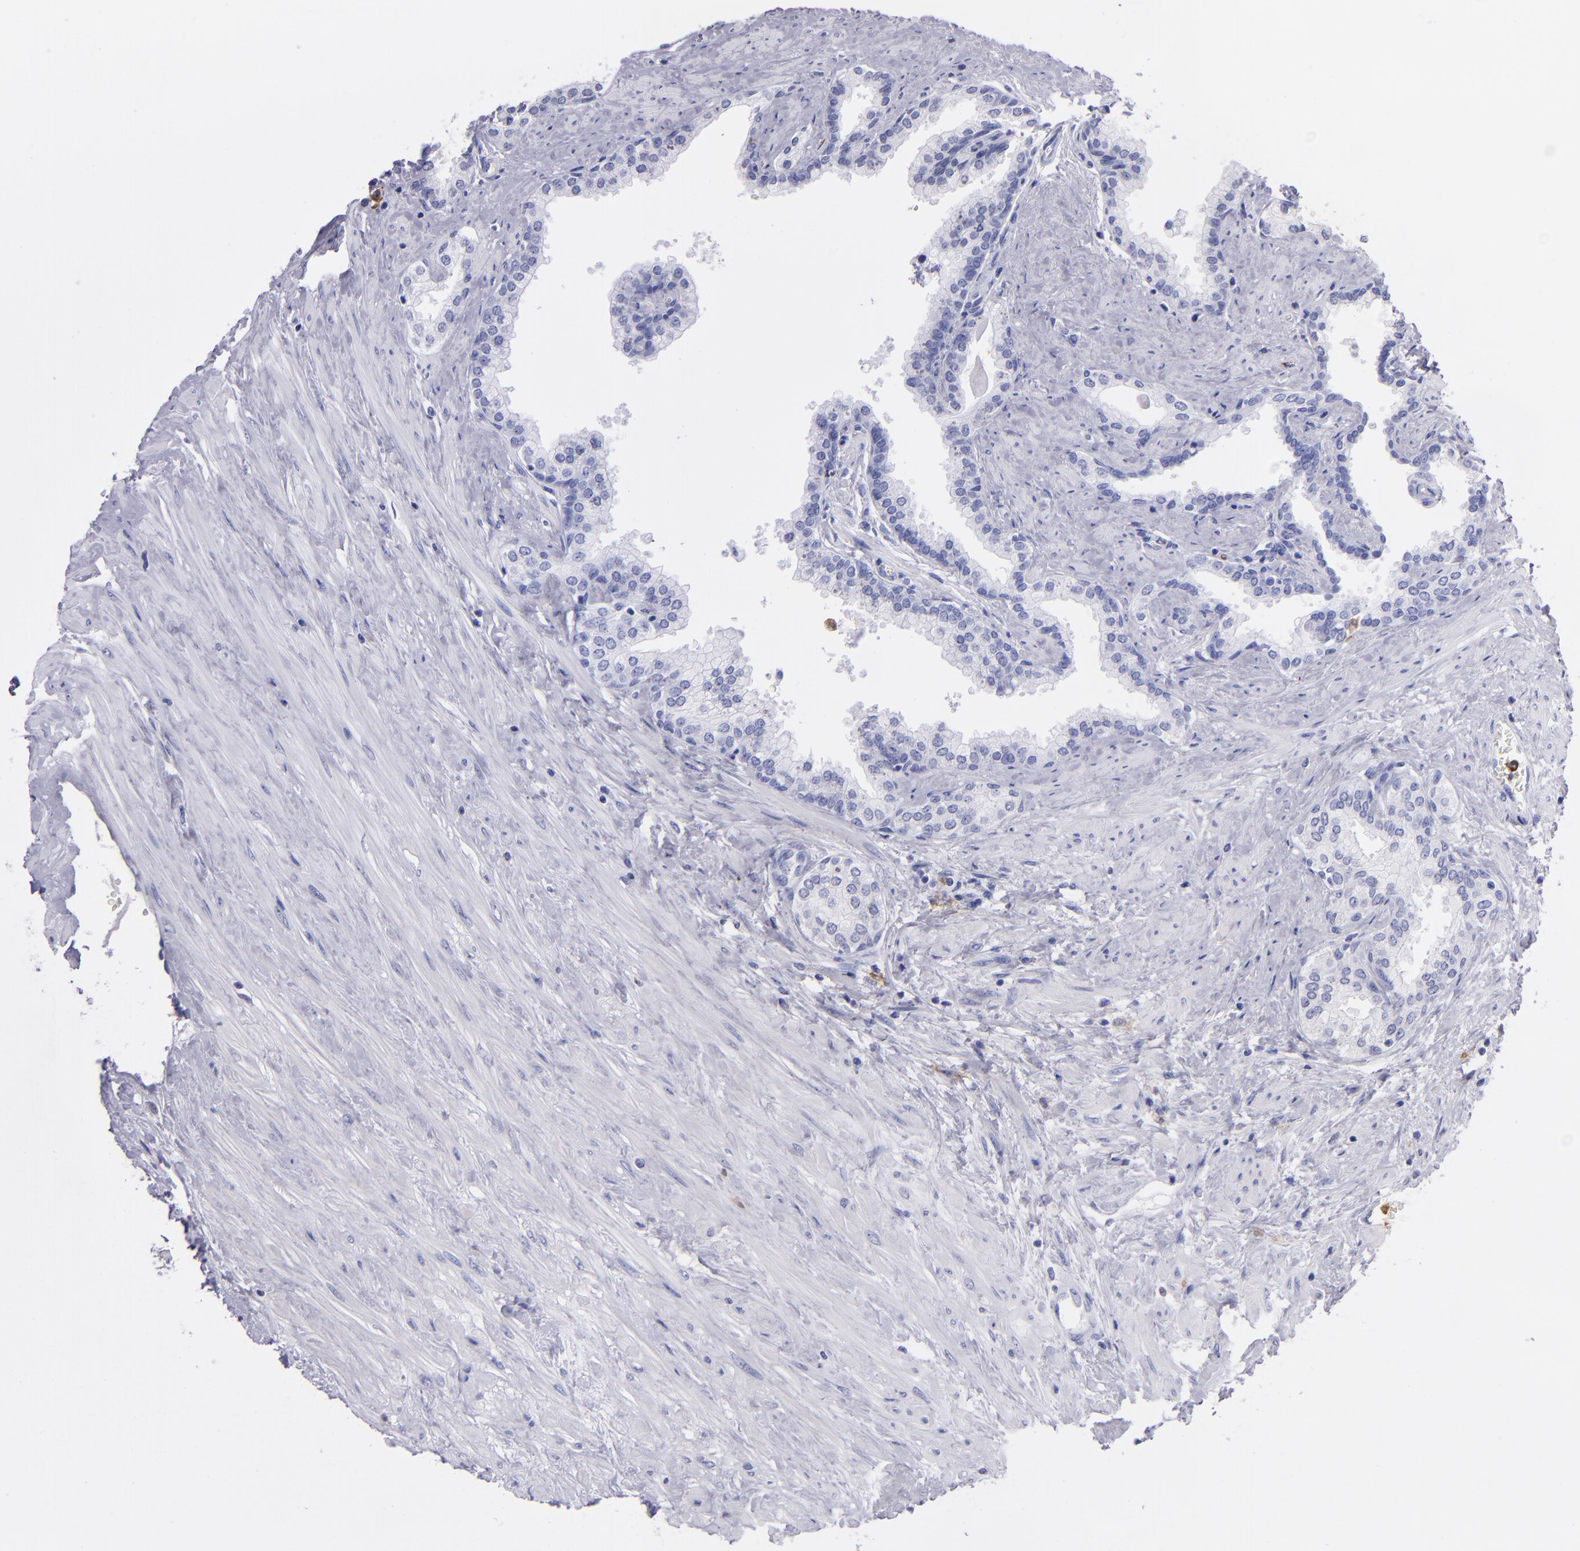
{"staining": {"intensity": "negative", "quantity": "none", "location": "none"}, "tissue": "prostate", "cell_type": "Glandular cells", "image_type": "normal", "snomed": [{"axis": "morphology", "description": "Normal tissue, NOS"}, {"axis": "topography", "description": "Prostate"}], "caption": "Immunohistochemistry micrograph of benign human prostate stained for a protein (brown), which reveals no expression in glandular cells.", "gene": "CR1", "patient": {"sex": "male", "age": 60}}